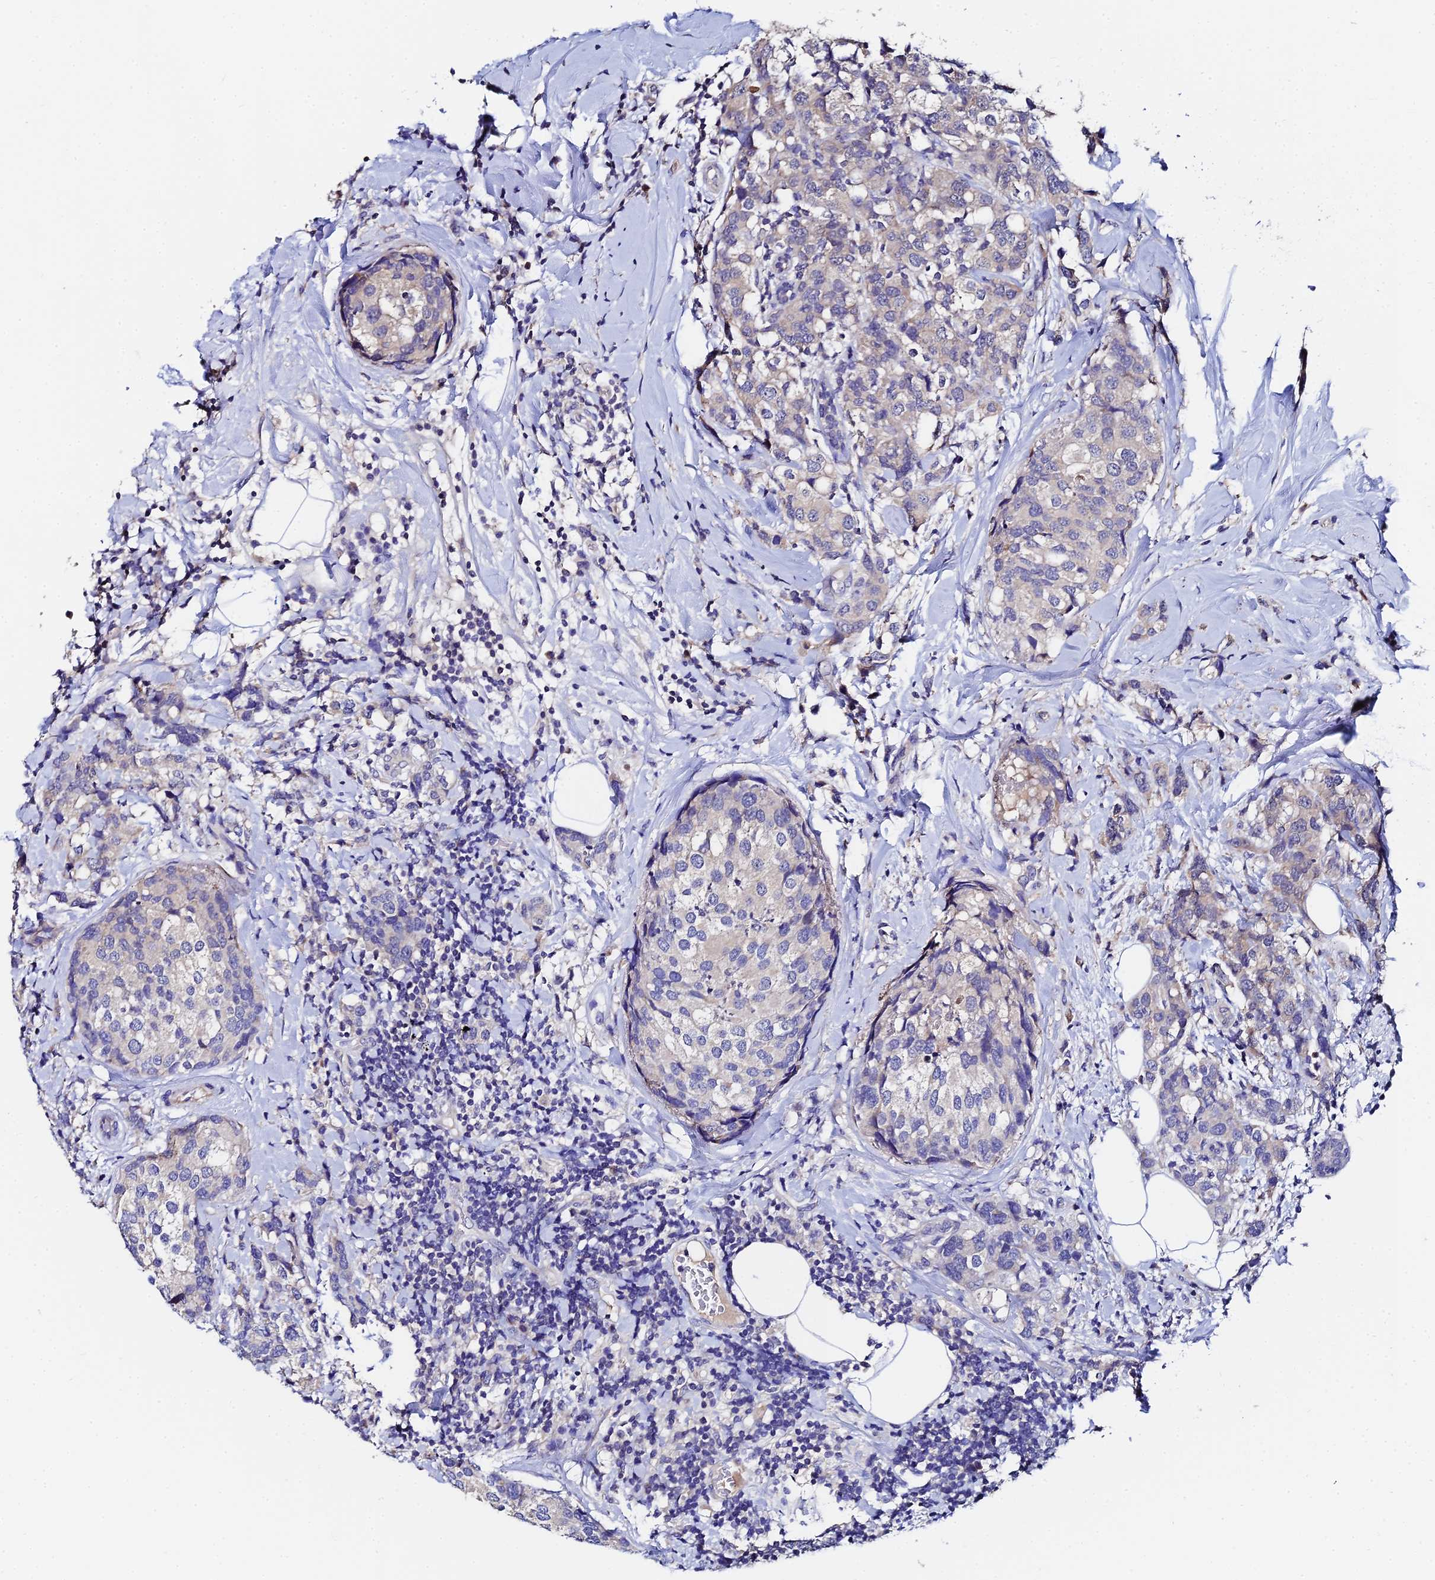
{"staining": {"intensity": "negative", "quantity": "none", "location": "none"}, "tissue": "breast cancer", "cell_type": "Tumor cells", "image_type": "cancer", "snomed": [{"axis": "morphology", "description": "Lobular carcinoma"}, {"axis": "topography", "description": "Breast"}], "caption": "The immunohistochemistry (IHC) micrograph has no significant staining in tumor cells of lobular carcinoma (breast) tissue.", "gene": "UBE2L3", "patient": {"sex": "female", "age": 59}}